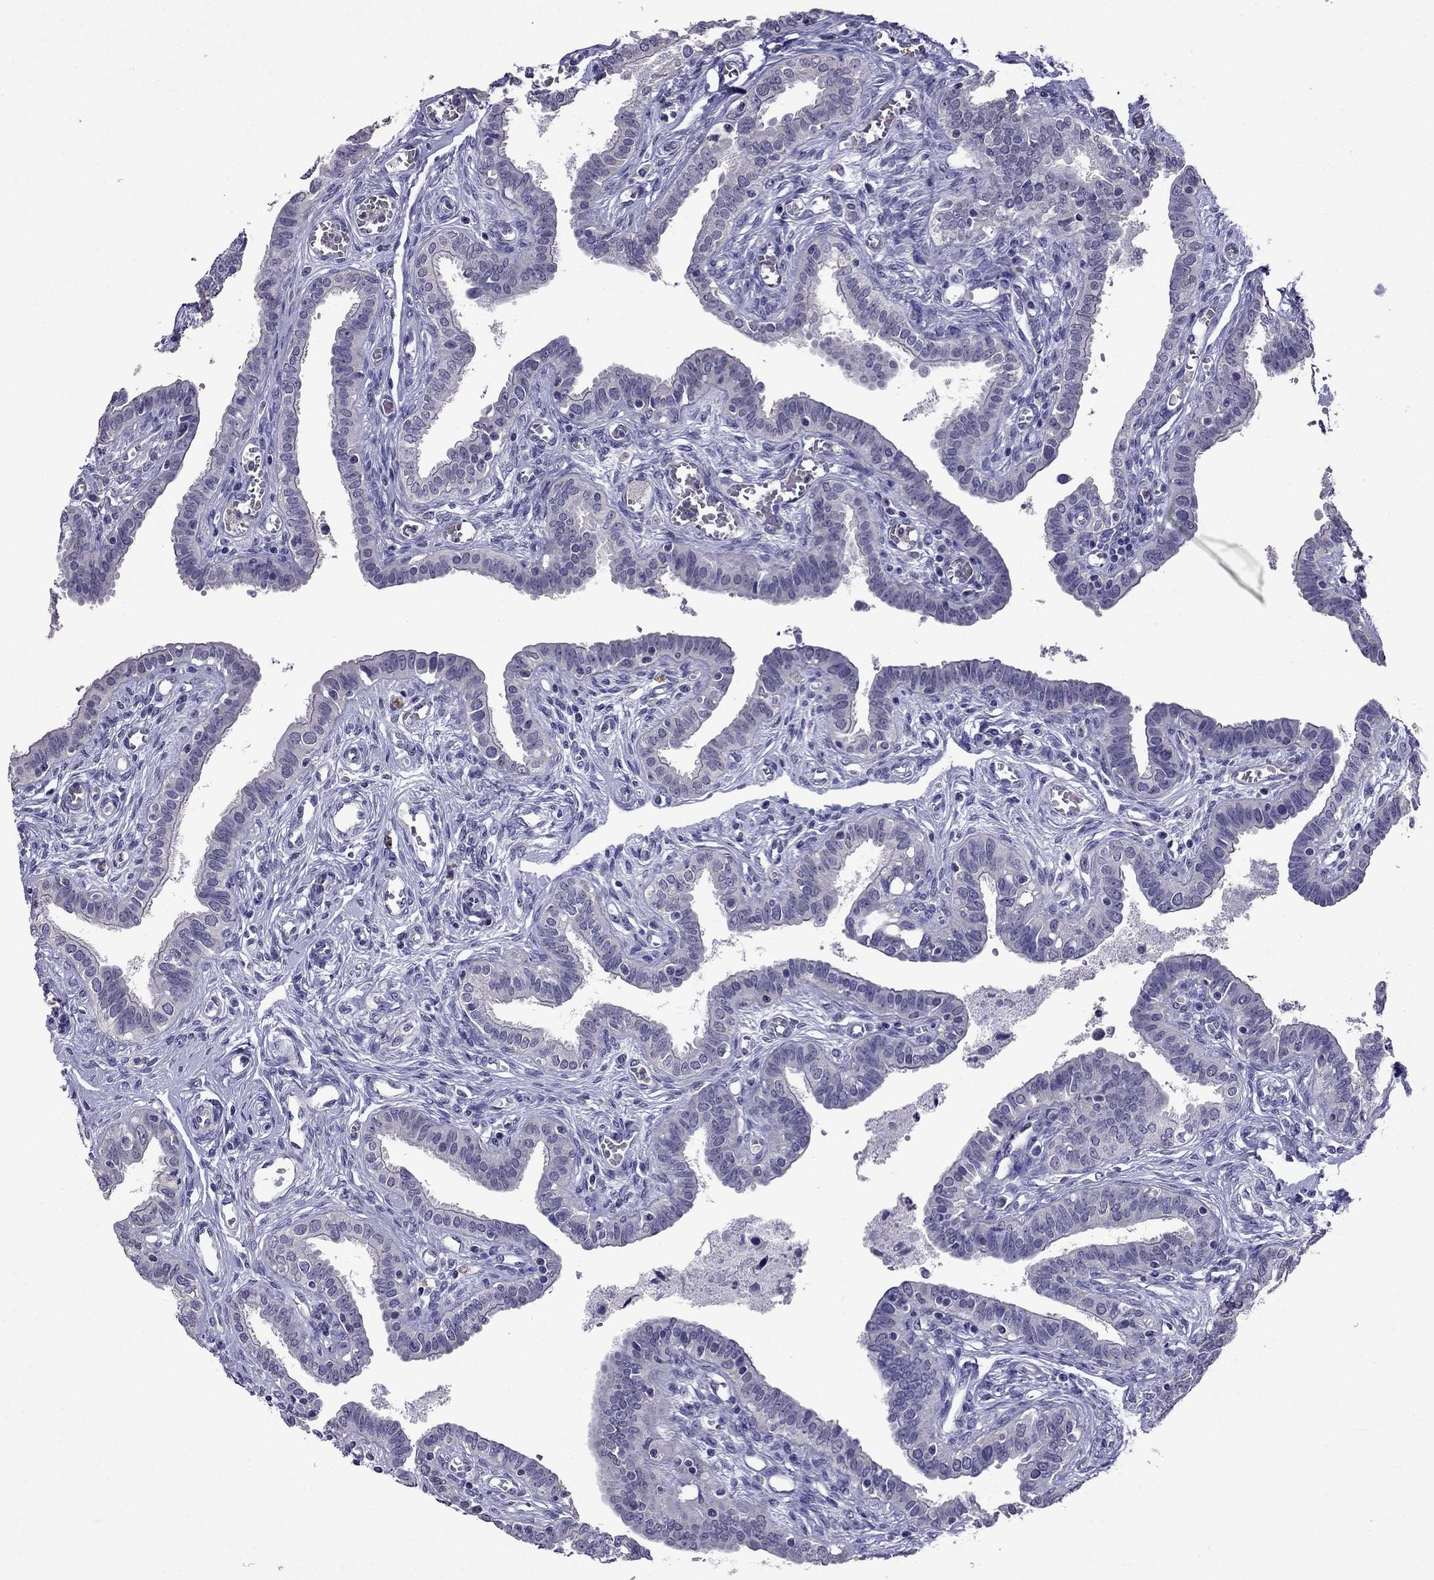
{"staining": {"intensity": "negative", "quantity": "none", "location": "none"}, "tissue": "fallopian tube", "cell_type": "Glandular cells", "image_type": "normal", "snomed": [{"axis": "morphology", "description": "Normal tissue, NOS"}, {"axis": "morphology", "description": "Carcinoma, endometroid"}, {"axis": "topography", "description": "Fallopian tube"}, {"axis": "topography", "description": "Ovary"}], "caption": "IHC image of benign human fallopian tube stained for a protein (brown), which displays no staining in glandular cells. The staining was performed using DAB (3,3'-diaminobenzidine) to visualize the protein expression in brown, while the nuclei were stained in blue with hematoxylin (Magnification: 20x).", "gene": "AQP9", "patient": {"sex": "female", "age": 42}}